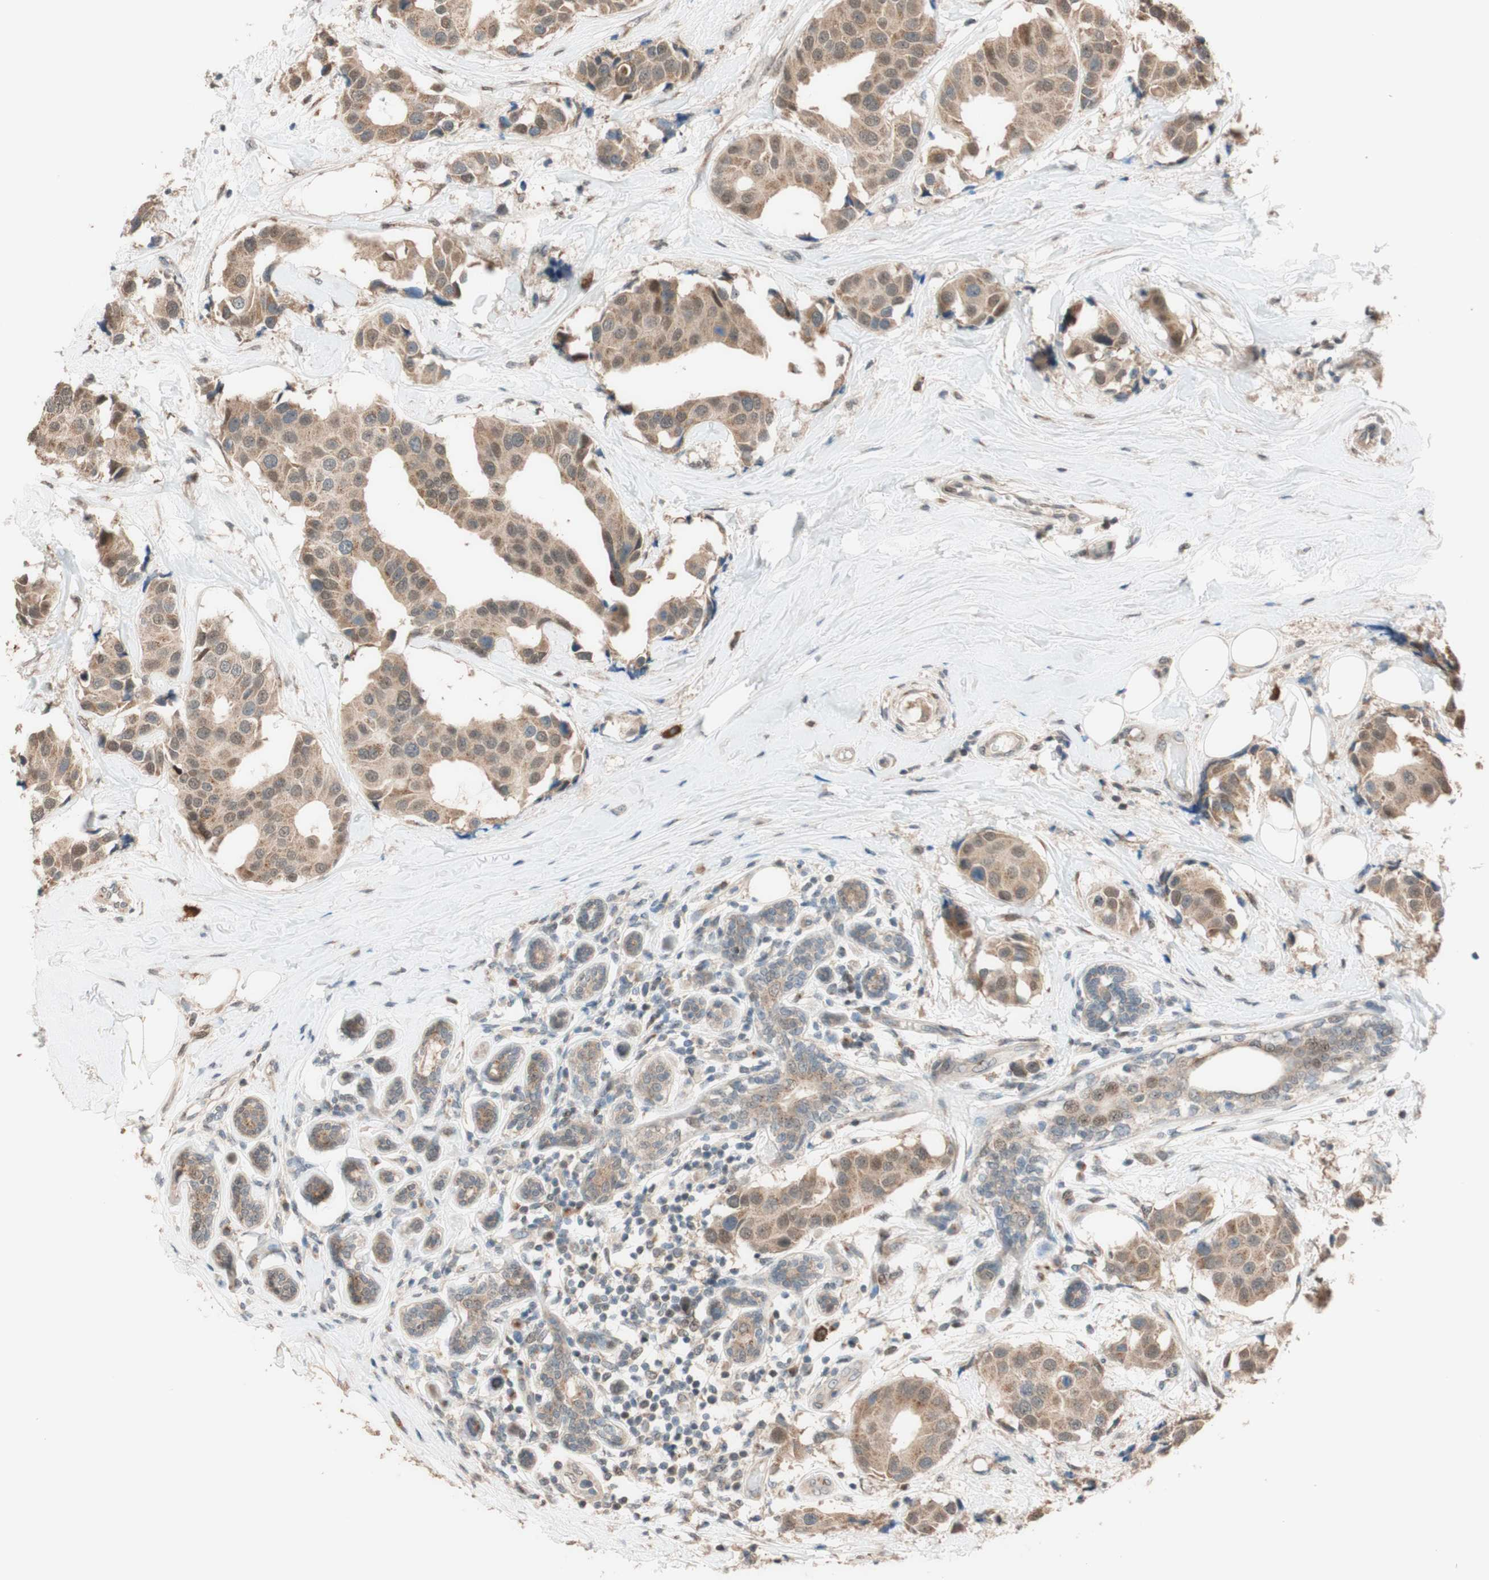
{"staining": {"intensity": "moderate", "quantity": ">75%", "location": "cytoplasmic/membranous"}, "tissue": "breast cancer", "cell_type": "Tumor cells", "image_type": "cancer", "snomed": [{"axis": "morphology", "description": "Normal tissue, NOS"}, {"axis": "morphology", "description": "Duct carcinoma"}, {"axis": "topography", "description": "Breast"}], "caption": "This photomicrograph demonstrates immunohistochemistry staining of human intraductal carcinoma (breast), with medium moderate cytoplasmic/membranous staining in about >75% of tumor cells.", "gene": "CCNC", "patient": {"sex": "female", "age": 39}}